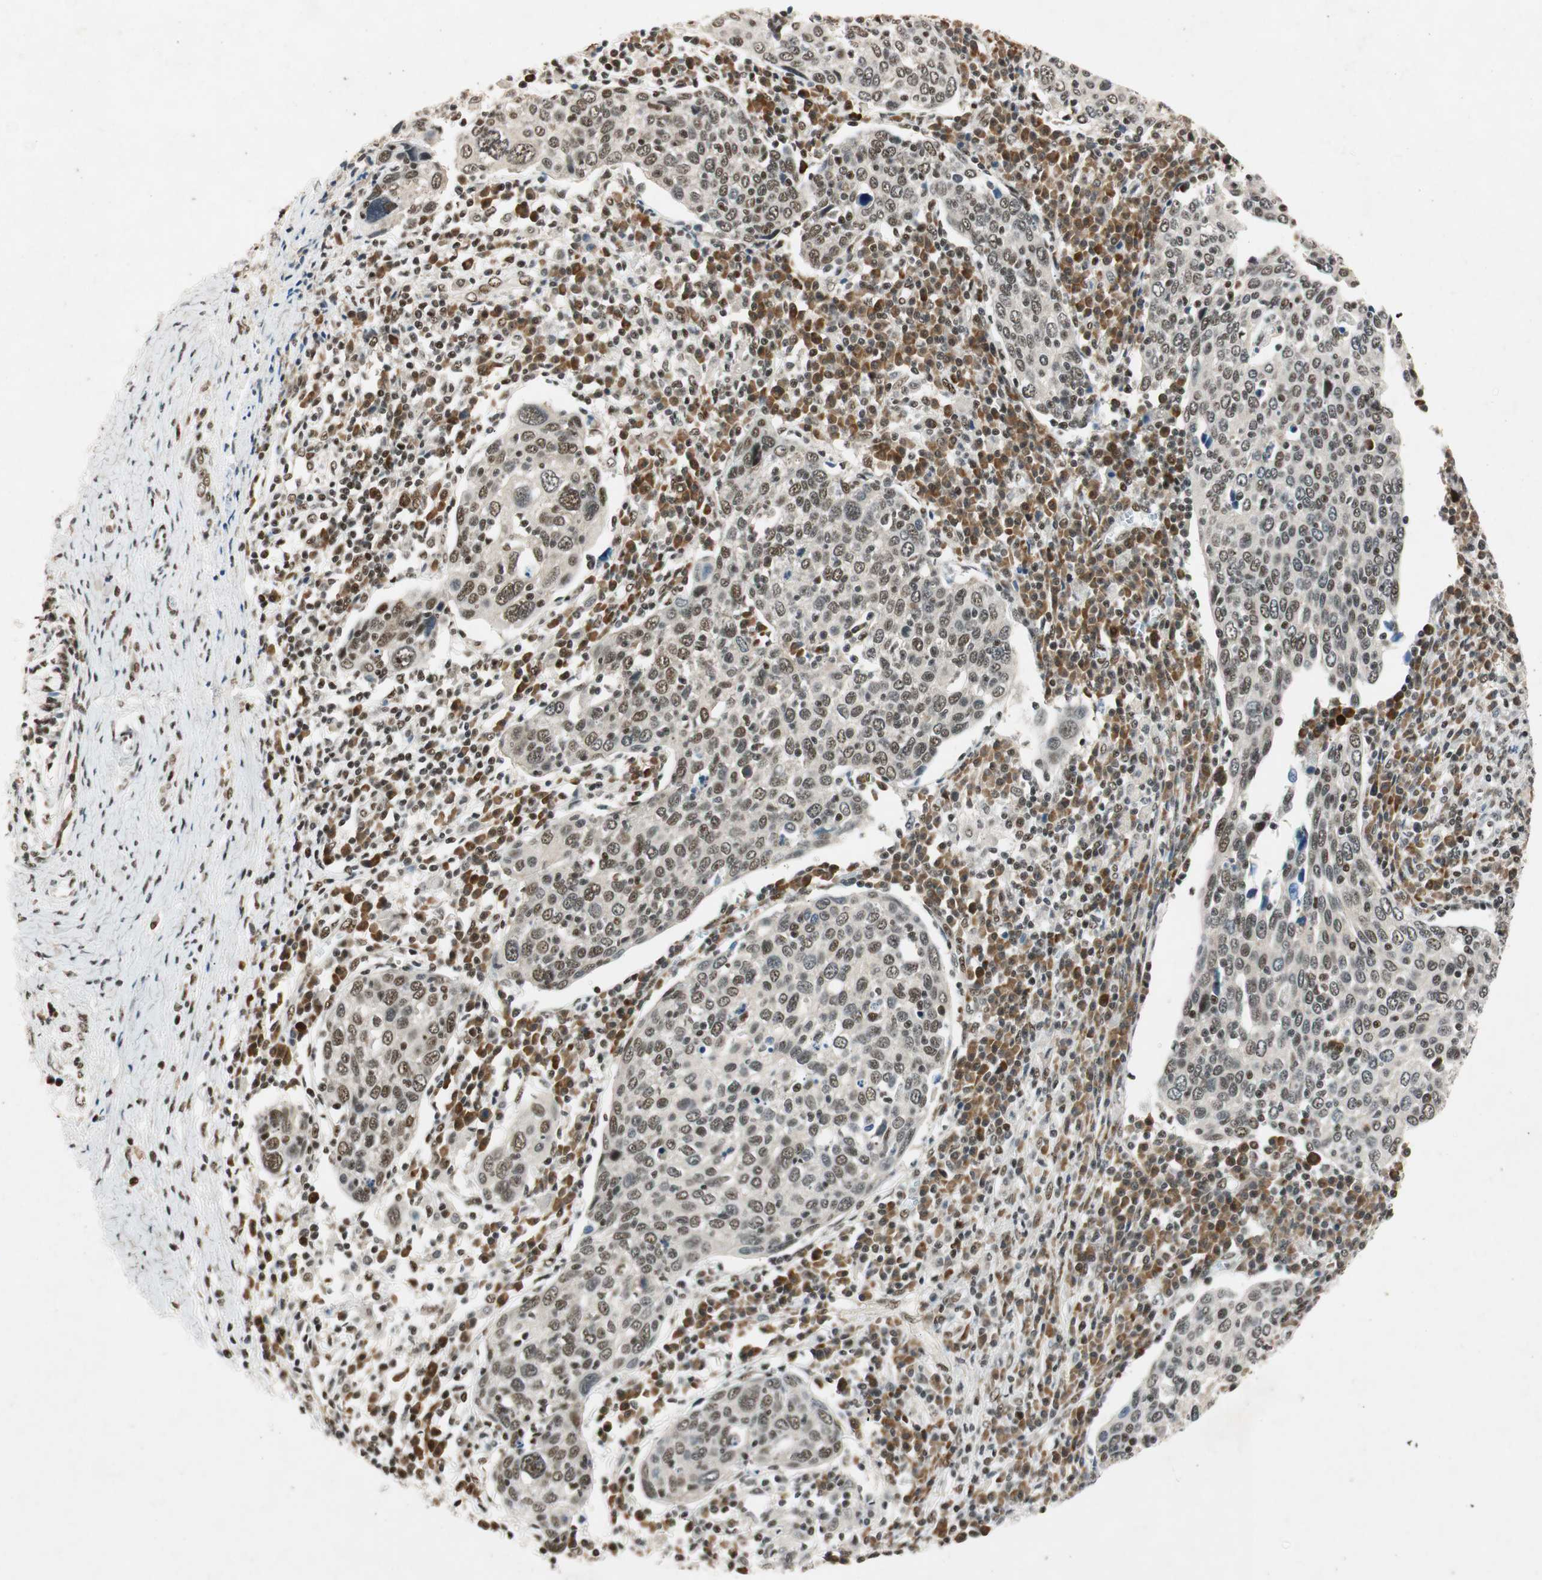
{"staining": {"intensity": "moderate", "quantity": ">75%", "location": "nuclear"}, "tissue": "cervical cancer", "cell_type": "Tumor cells", "image_type": "cancer", "snomed": [{"axis": "morphology", "description": "Squamous cell carcinoma, NOS"}, {"axis": "topography", "description": "Cervix"}], "caption": "Immunohistochemical staining of human cervical cancer (squamous cell carcinoma) demonstrates moderate nuclear protein staining in approximately >75% of tumor cells.", "gene": "NCBP3", "patient": {"sex": "female", "age": 40}}